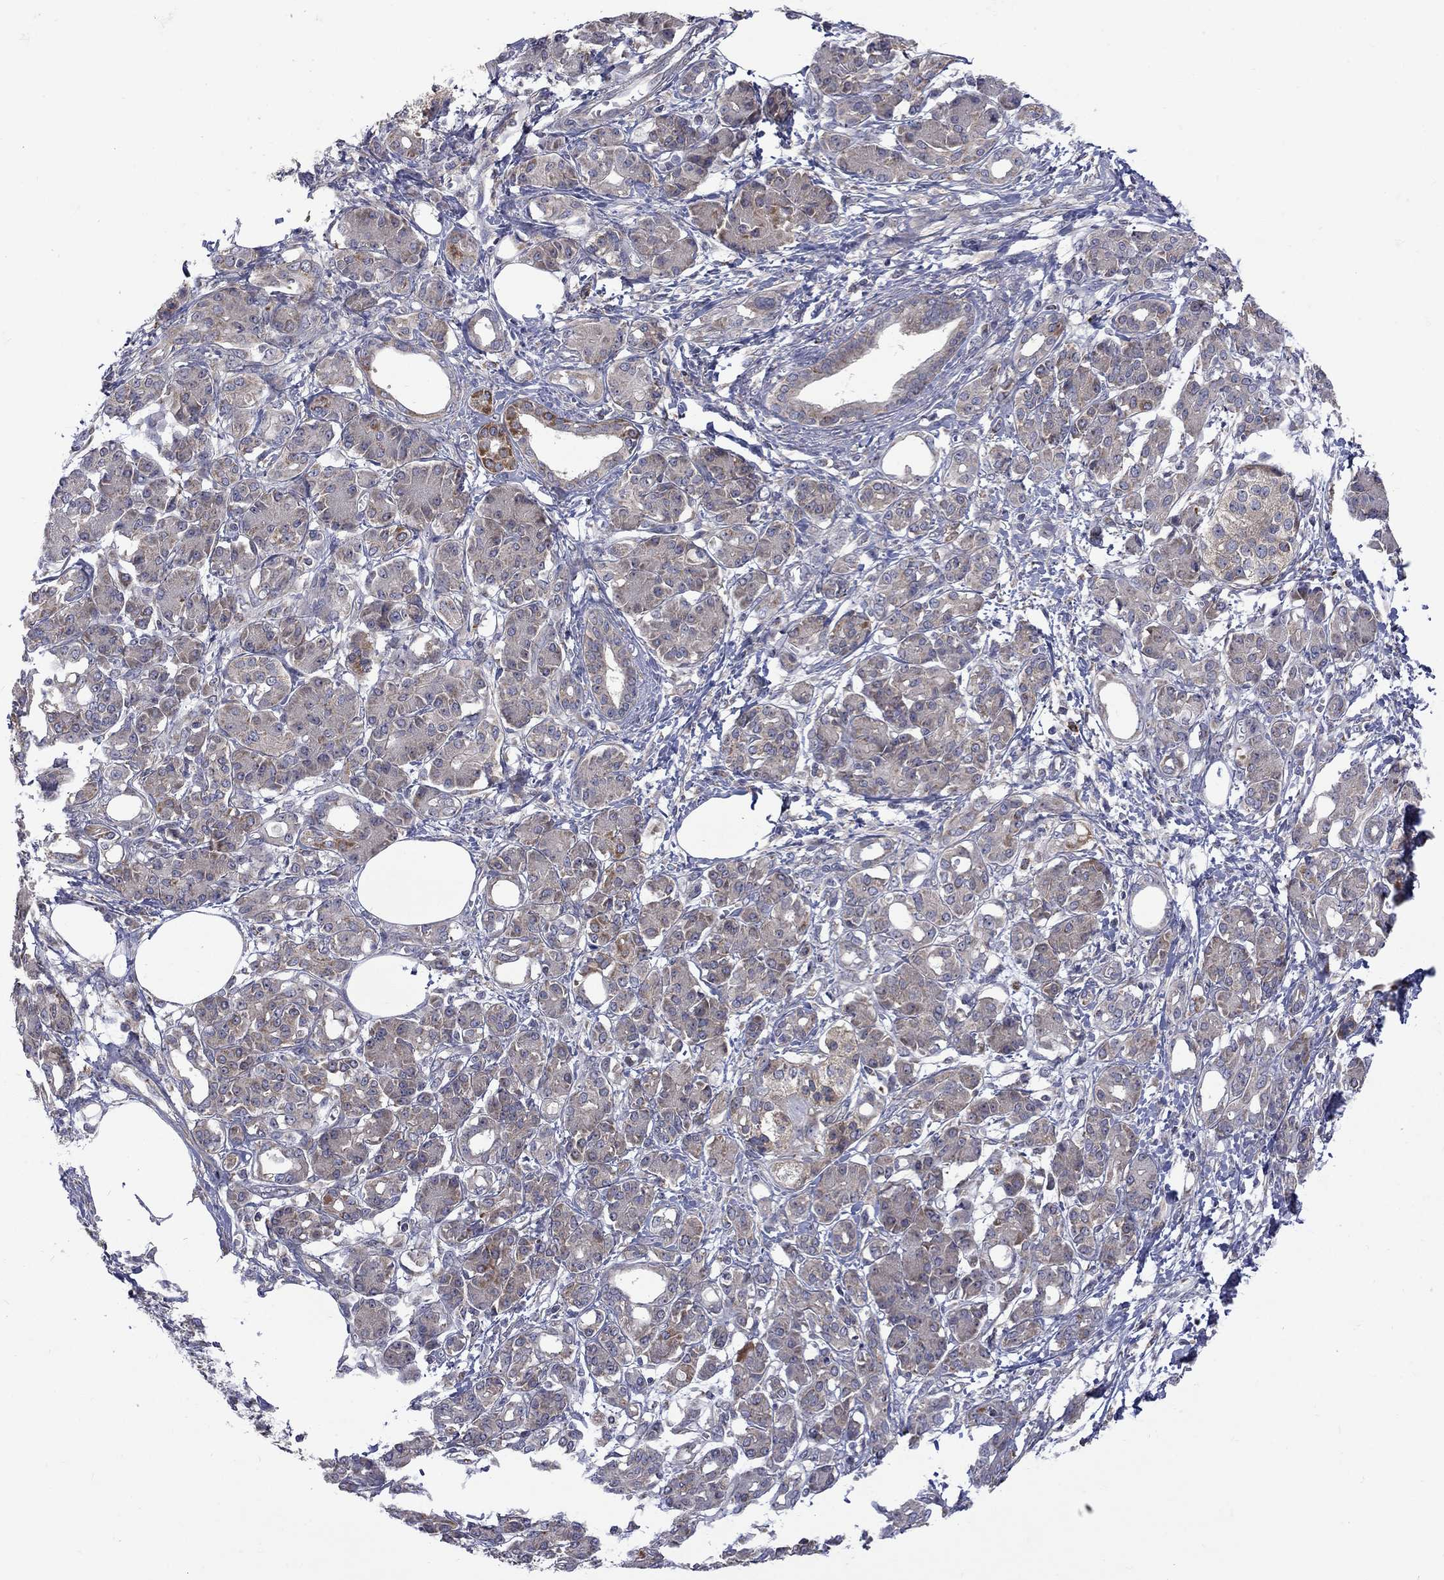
{"staining": {"intensity": "moderate", "quantity": "<25%", "location": "cytoplasmic/membranous"}, "tissue": "pancreatic cancer", "cell_type": "Tumor cells", "image_type": "cancer", "snomed": [{"axis": "morphology", "description": "Adenocarcinoma, NOS"}, {"axis": "topography", "description": "Pancreas"}], "caption": "Adenocarcinoma (pancreatic) was stained to show a protein in brown. There is low levels of moderate cytoplasmic/membranous staining in about <25% of tumor cells.", "gene": "SH2B1", "patient": {"sex": "female", "age": 73}}